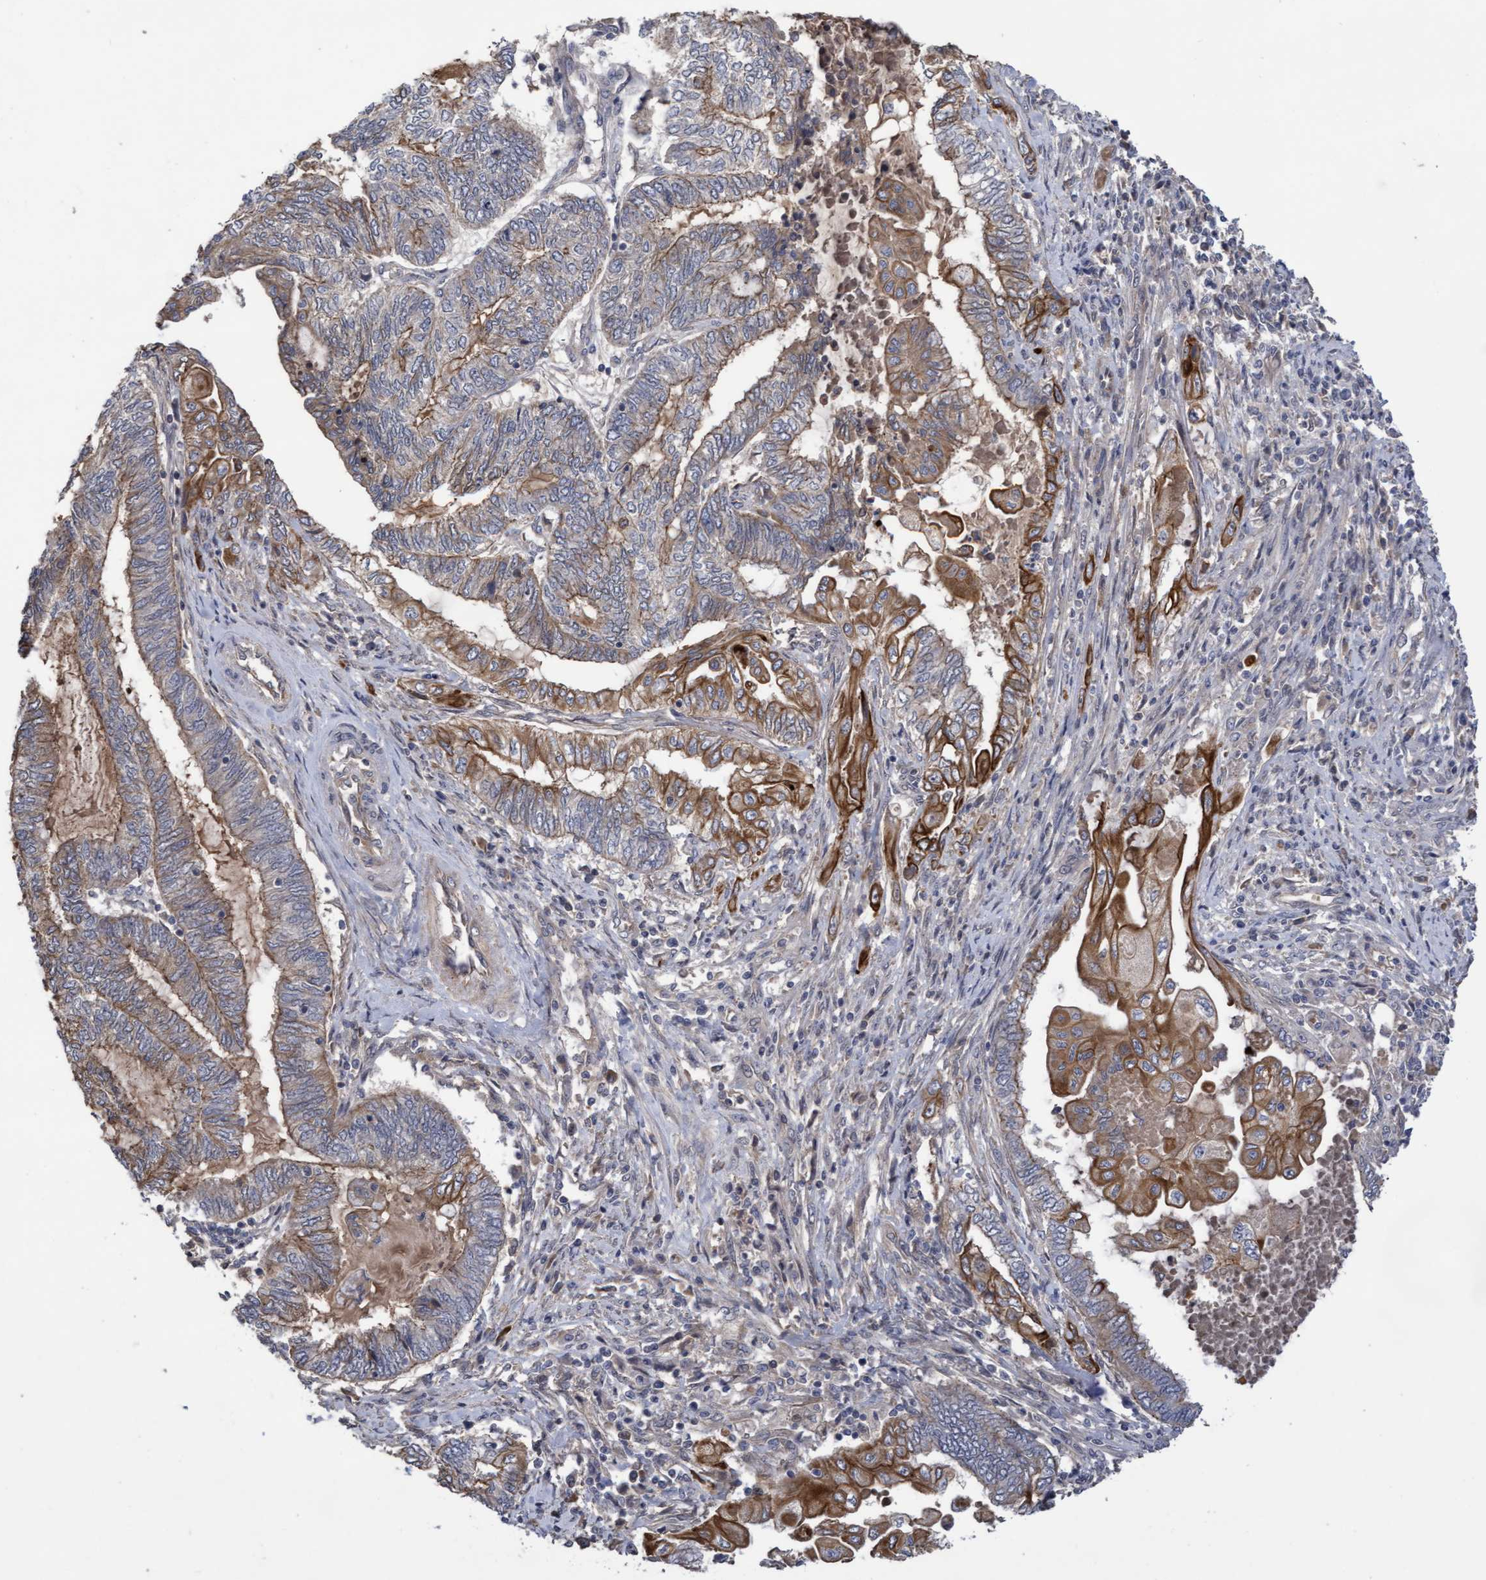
{"staining": {"intensity": "moderate", "quantity": "25%-75%", "location": "cytoplasmic/membranous"}, "tissue": "endometrial cancer", "cell_type": "Tumor cells", "image_type": "cancer", "snomed": [{"axis": "morphology", "description": "Adenocarcinoma, NOS"}, {"axis": "topography", "description": "Uterus"}, {"axis": "topography", "description": "Endometrium"}], "caption": "The histopathology image displays a brown stain indicating the presence of a protein in the cytoplasmic/membranous of tumor cells in endometrial cancer (adenocarcinoma).", "gene": "COBL", "patient": {"sex": "female", "age": 70}}